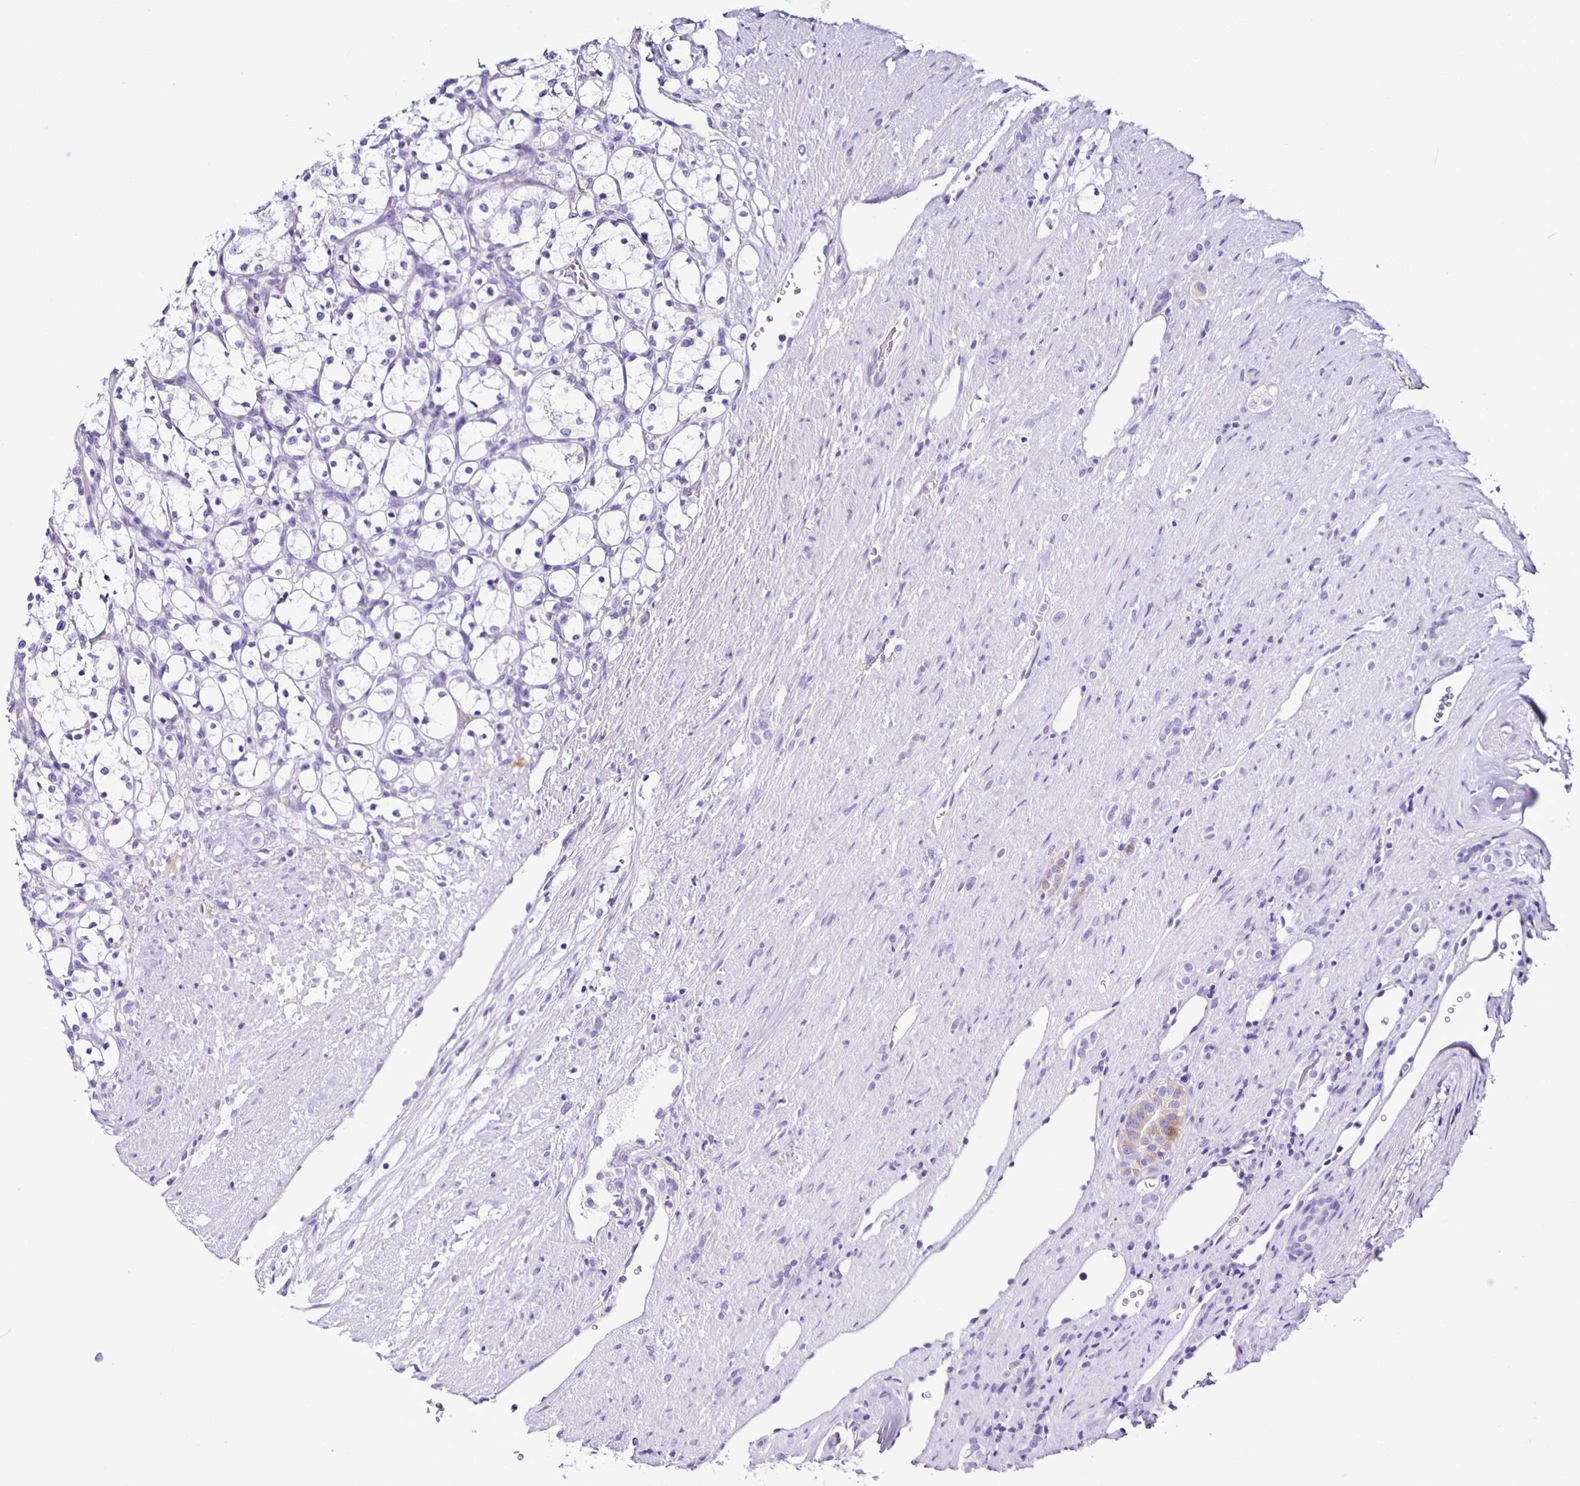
{"staining": {"intensity": "negative", "quantity": "none", "location": "none"}, "tissue": "renal cancer", "cell_type": "Tumor cells", "image_type": "cancer", "snomed": [{"axis": "morphology", "description": "Adenocarcinoma, NOS"}, {"axis": "topography", "description": "Kidney"}], "caption": "The photomicrograph reveals no staining of tumor cells in renal adenocarcinoma.", "gene": "AQP6", "patient": {"sex": "female", "age": 69}}